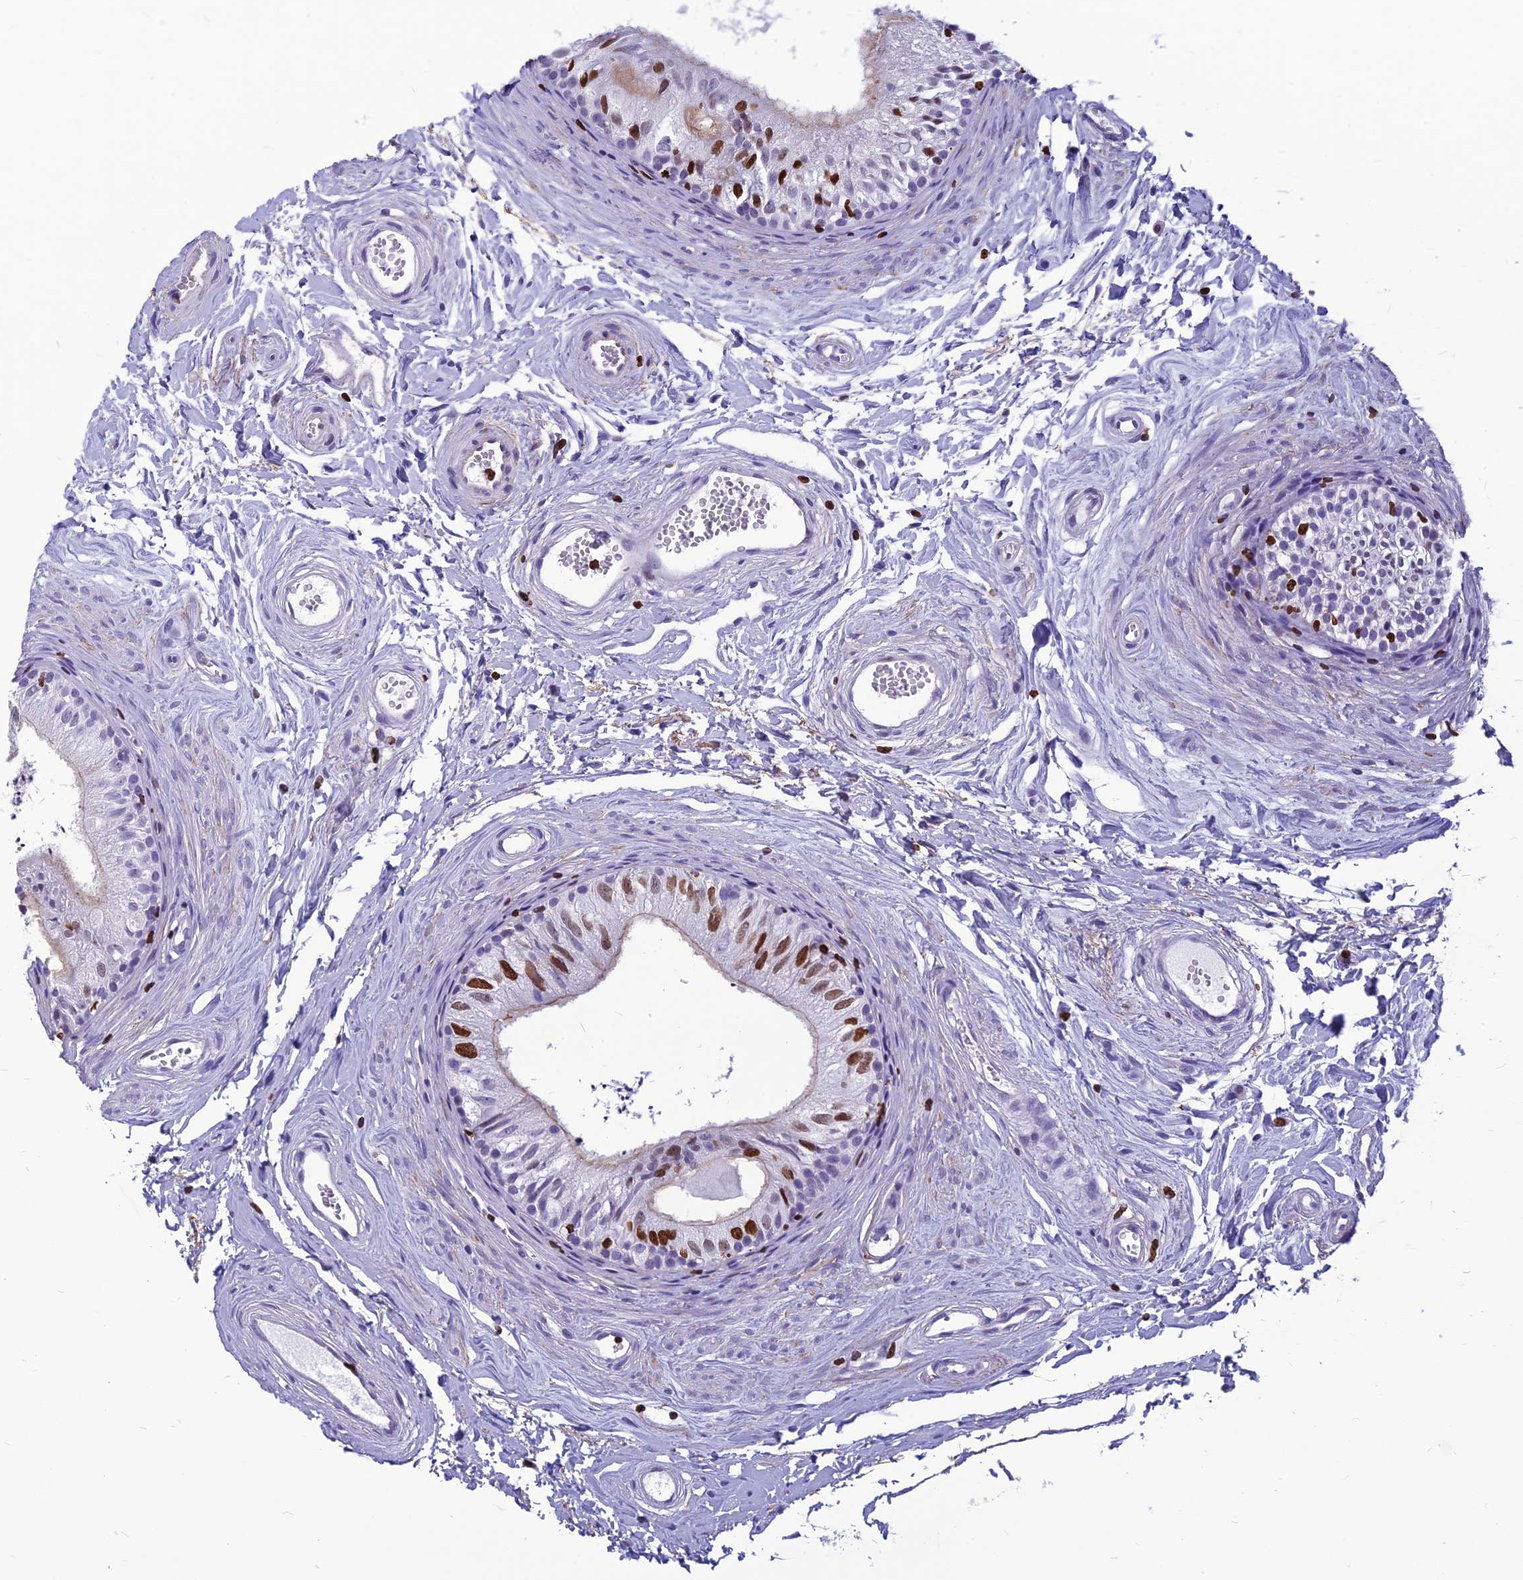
{"staining": {"intensity": "strong", "quantity": "<25%", "location": "nuclear"}, "tissue": "epididymis", "cell_type": "Glandular cells", "image_type": "normal", "snomed": [{"axis": "morphology", "description": "Normal tissue, NOS"}, {"axis": "topography", "description": "Epididymis"}], "caption": "Epididymis stained for a protein (brown) reveals strong nuclear positive positivity in approximately <25% of glandular cells.", "gene": "AKAP17A", "patient": {"sex": "male", "age": 56}}